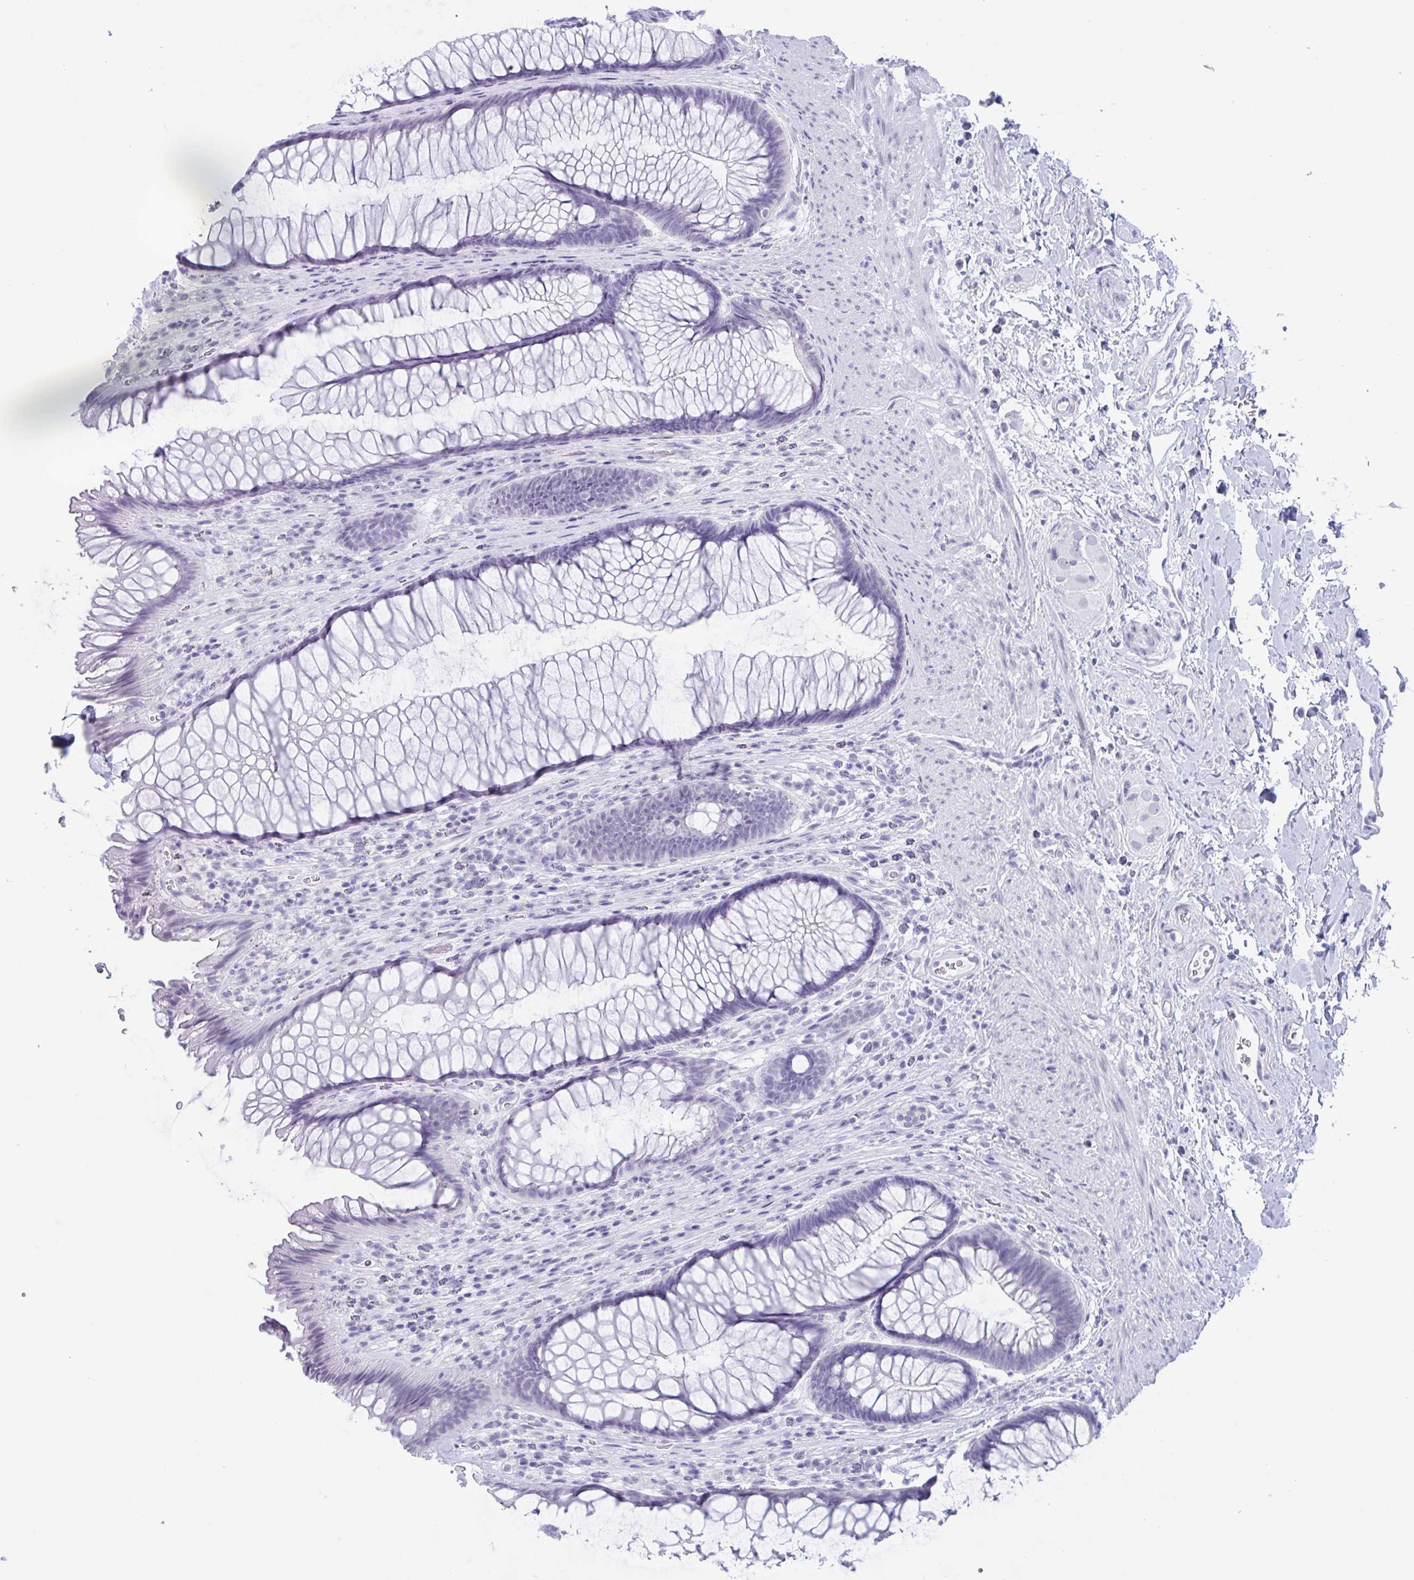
{"staining": {"intensity": "negative", "quantity": "none", "location": "none"}, "tissue": "rectum", "cell_type": "Glandular cells", "image_type": "normal", "snomed": [{"axis": "morphology", "description": "Normal tissue, NOS"}, {"axis": "topography", "description": "Rectum"}], "caption": "Glandular cells are negative for protein expression in normal human rectum. Brightfield microscopy of immunohistochemistry (IHC) stained with DAB (brown) and hematoxylin (blue), captured at high magnification.", "gene": "CDX4", "patient": {"sex": "male", "age": 53}}